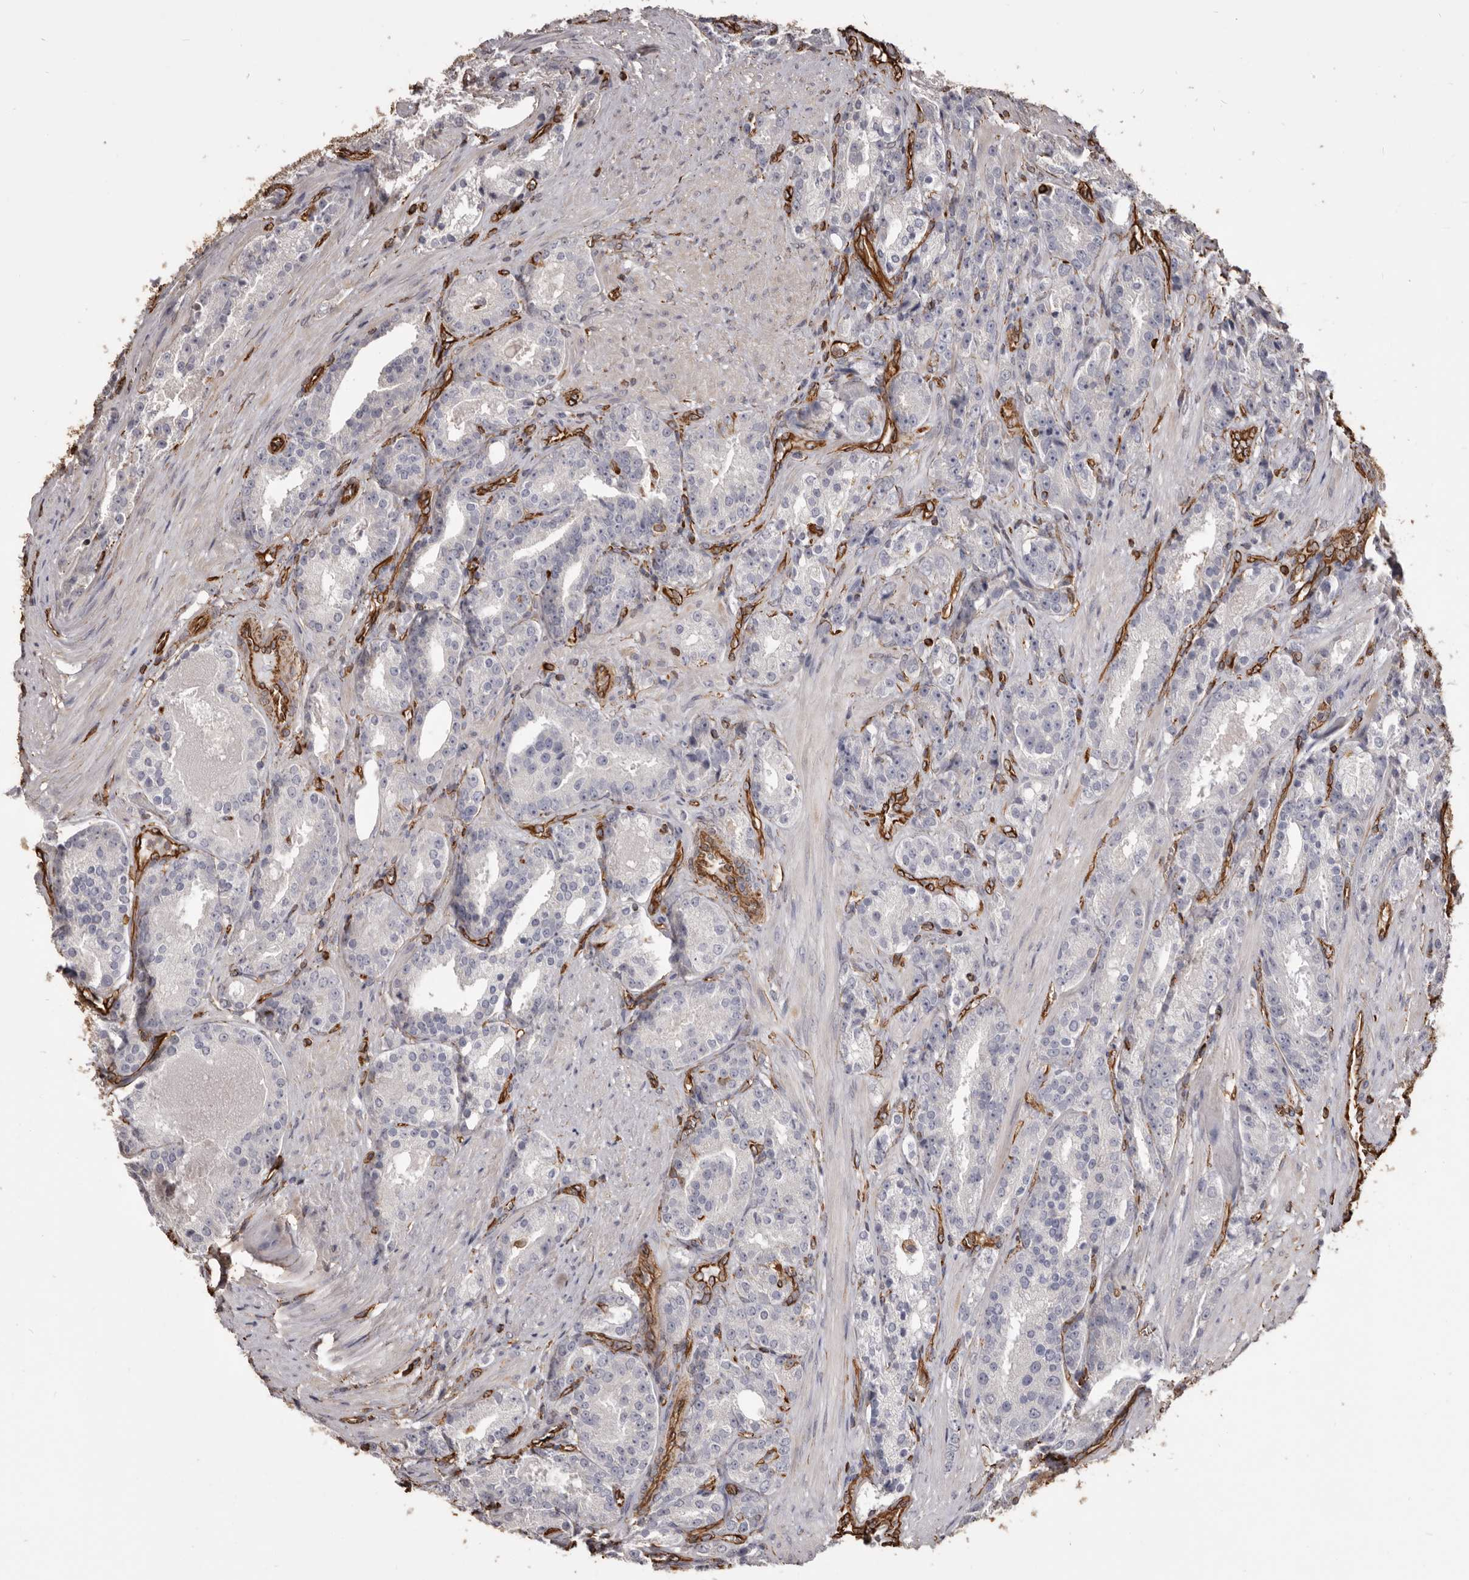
{"staining": {"intensity": "negative", "quantity": "none", "location": "none"}, "tissue": "prostate cancer", "cell_type": "Tumor cells", "image_type": "cancer", "snomed": [{"axis": "morphology", "description": "Adenocarcinoma, High grade"}, {"axis": "topography", "description": "Prostate"}], "caption": "Tumor cells are negative for protein expression in human adenocarcinoma (high-grade) (prostate).", "gene": "MTURN", "patient": {"sex": "male", "age": 60}}